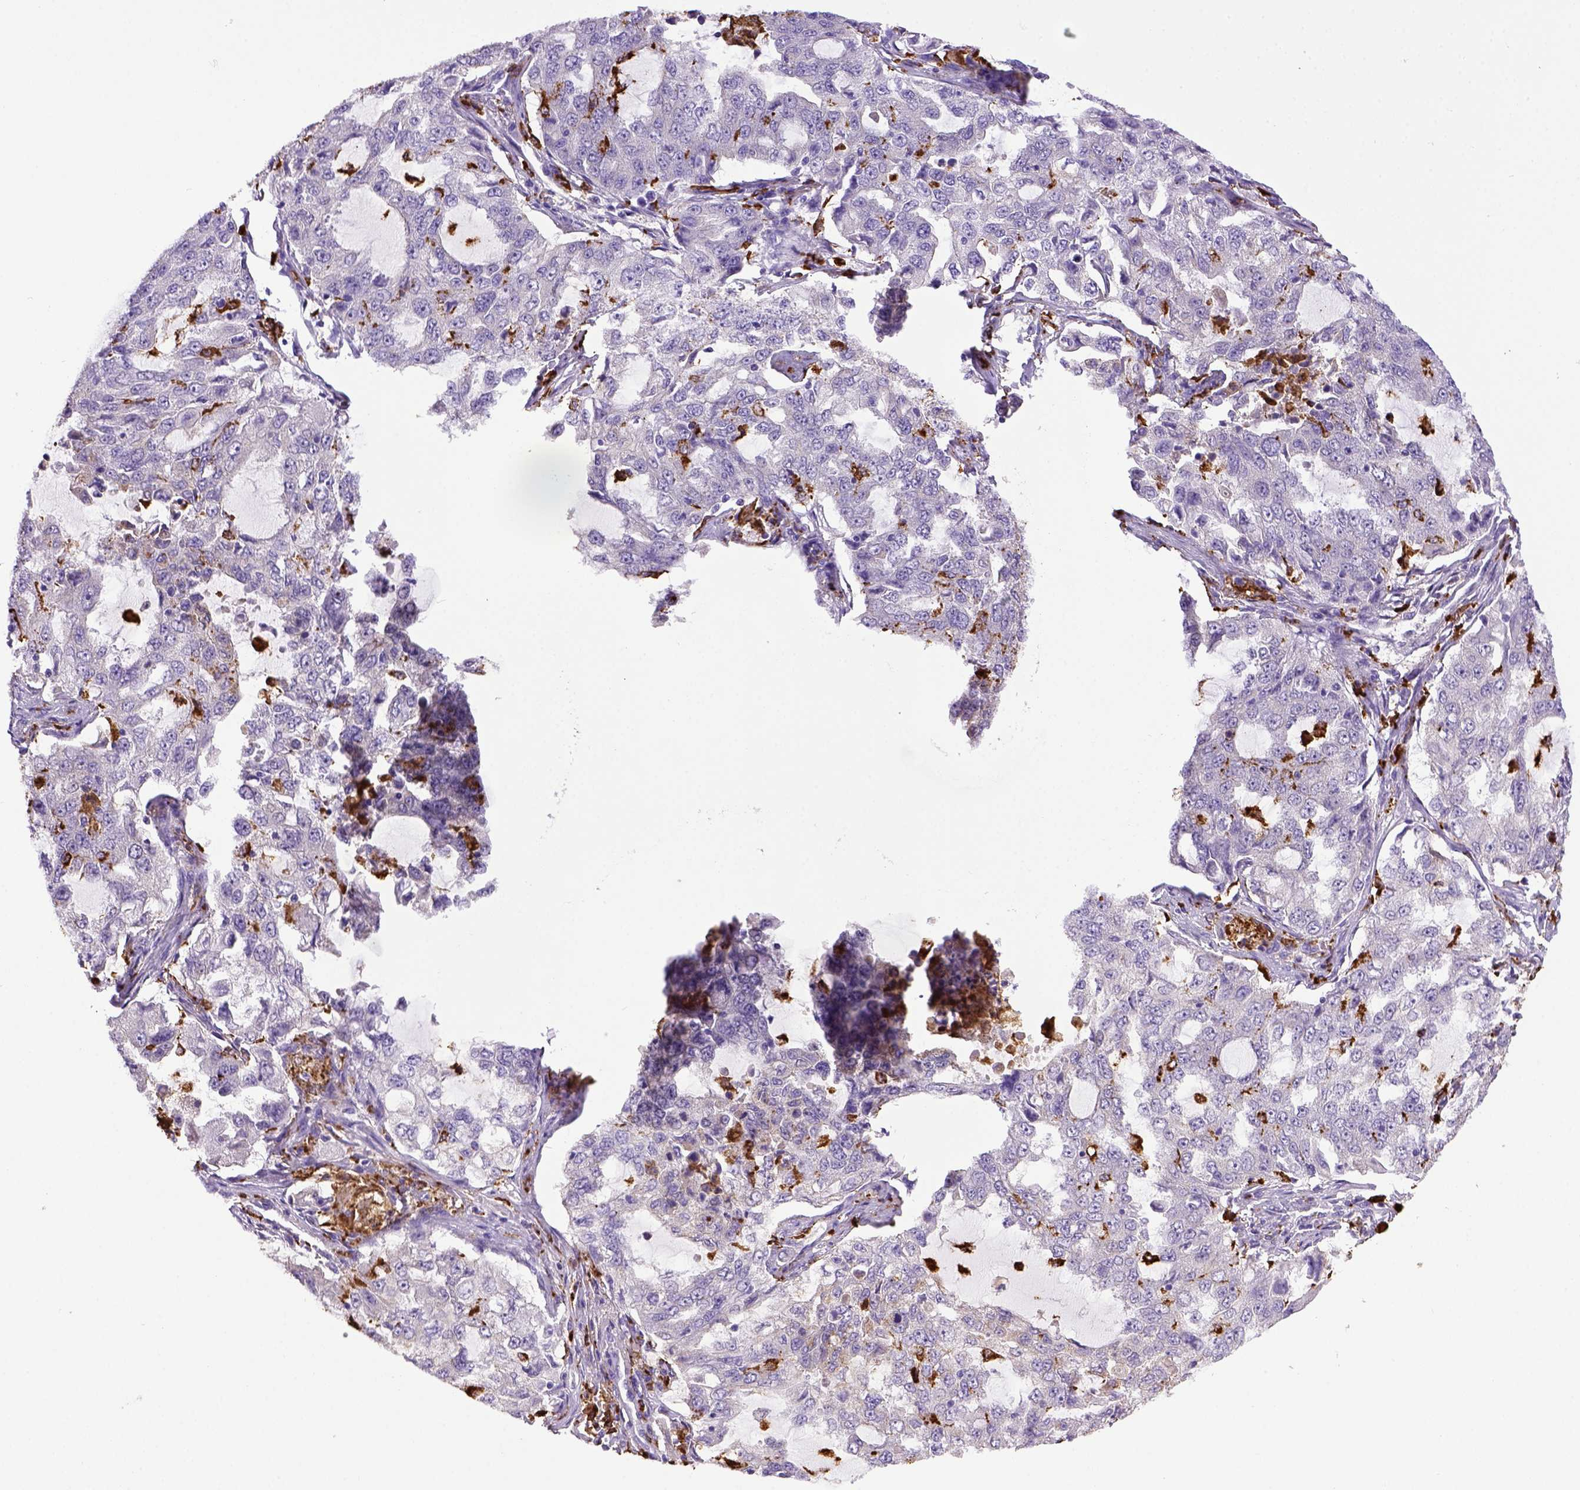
{"staining": {"intensity": "negative", "quantity": "none", "location": "none"}, "tissue": "lung cancer", "cell_type": "Tumor cells", "image_type": "cancer", "snomed": [{"axis": "morphology", "description": "Adenocarcinoma, NOS"}, {"axis": "topography", "description": "Lung"}], "caption": "Tumor cells are negative for protein expression in human adenocarcinoma (lung). The staining was performed using DAB to visualize the protein expression in brown, while the nuclei were stained in blue with hematoxylin (Magnification: 20x).", "gene": "CD68", "patient": {"sex": "female", "age": 61}}